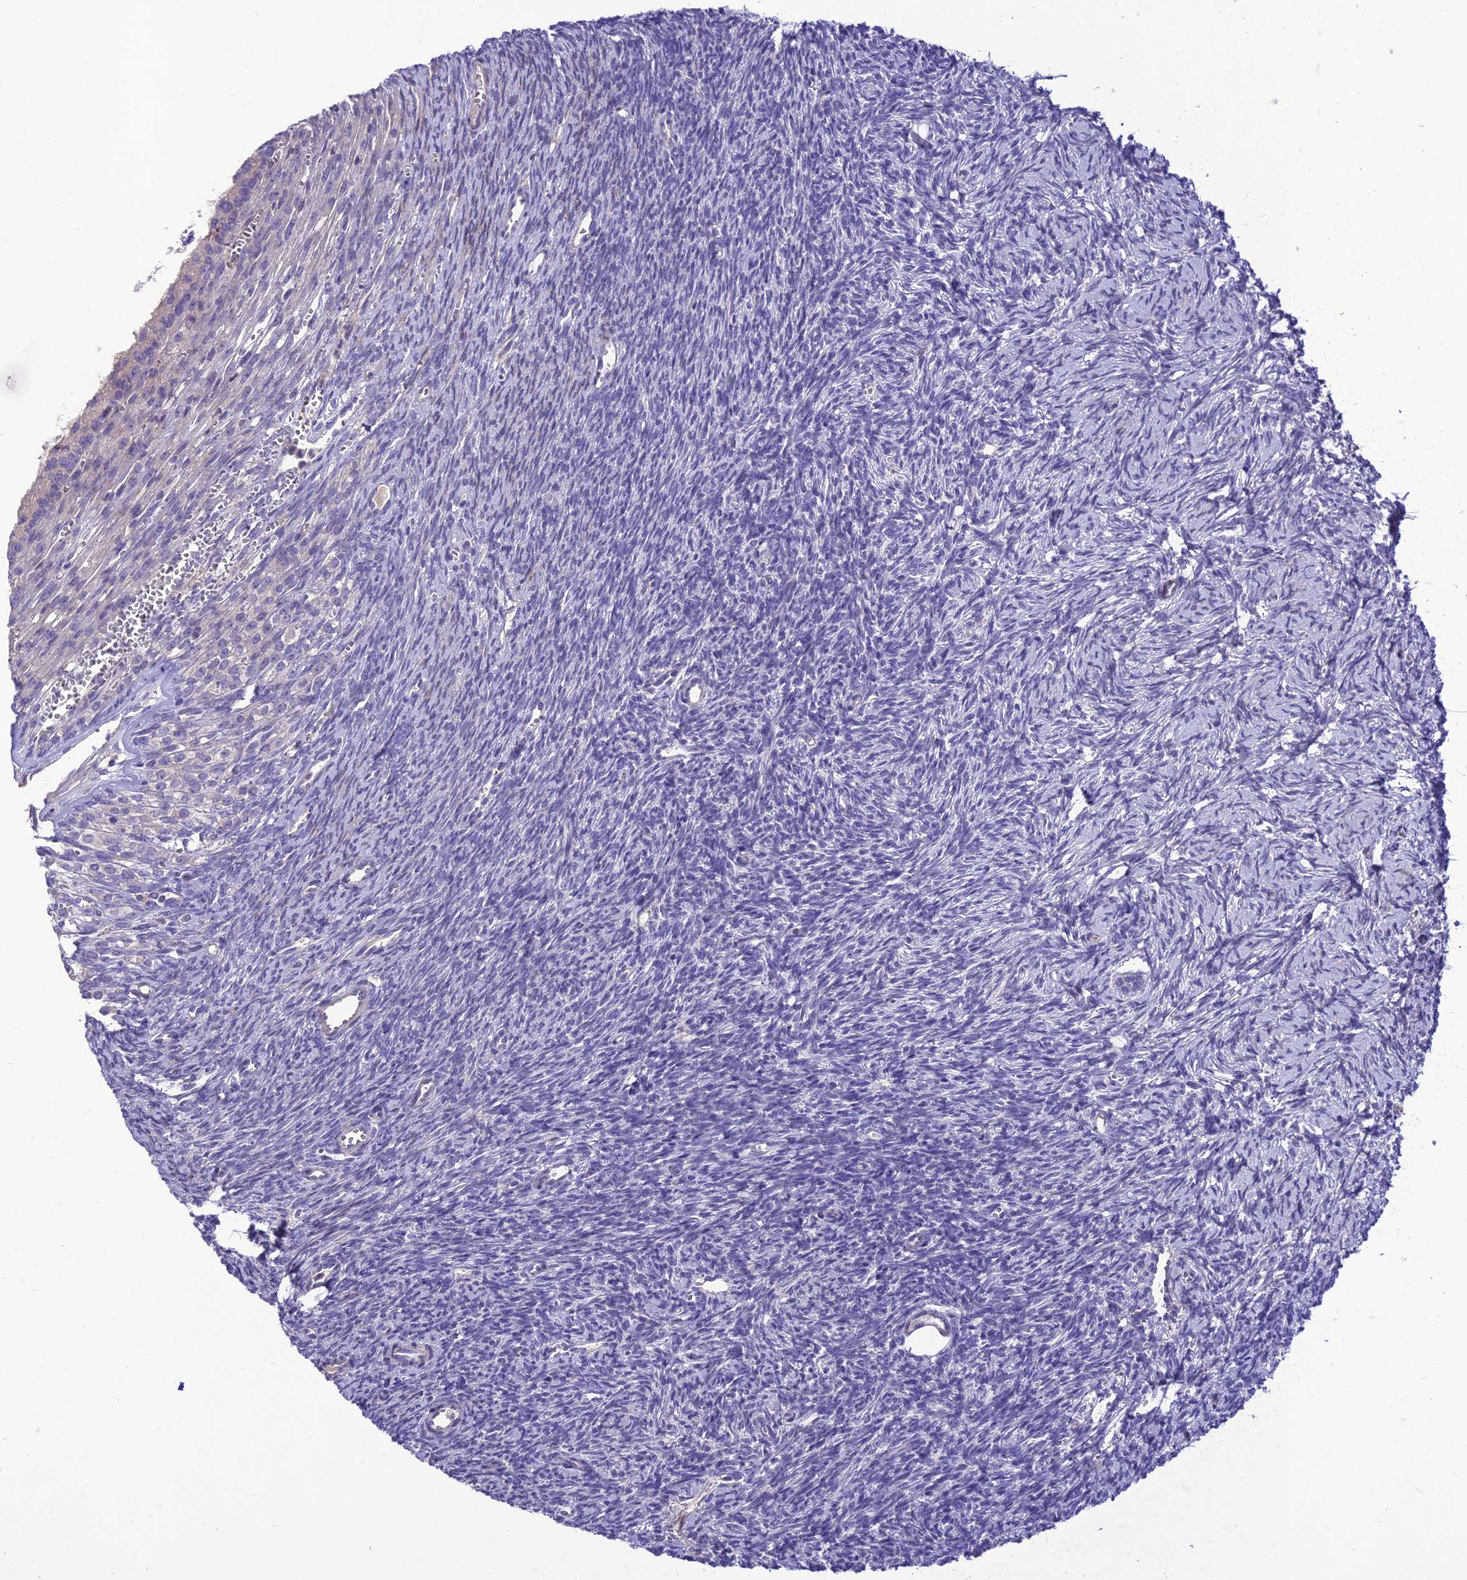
{"staining": {"intensity": "negative", "quantity": "none", "location": "none"}, "tissue": "ovary", "cell_type": "Follicle cells", "image_type": "normal", "snomed": [{"axis": "morphology", "description": "Normal tissue, NOS"}, {"axis": "topography", "description": "Ovary"}], "caption": "A histopathology image of human ovary is negative for staining in follicle cells. (Stains: DAB immunohistochemistry (IHC) with hematoxylin counter stain, Microscopy: brightfield microscopy at high magnification).", "gene": "TEKT3", "patient": {"sex": "female", "age": 39}}